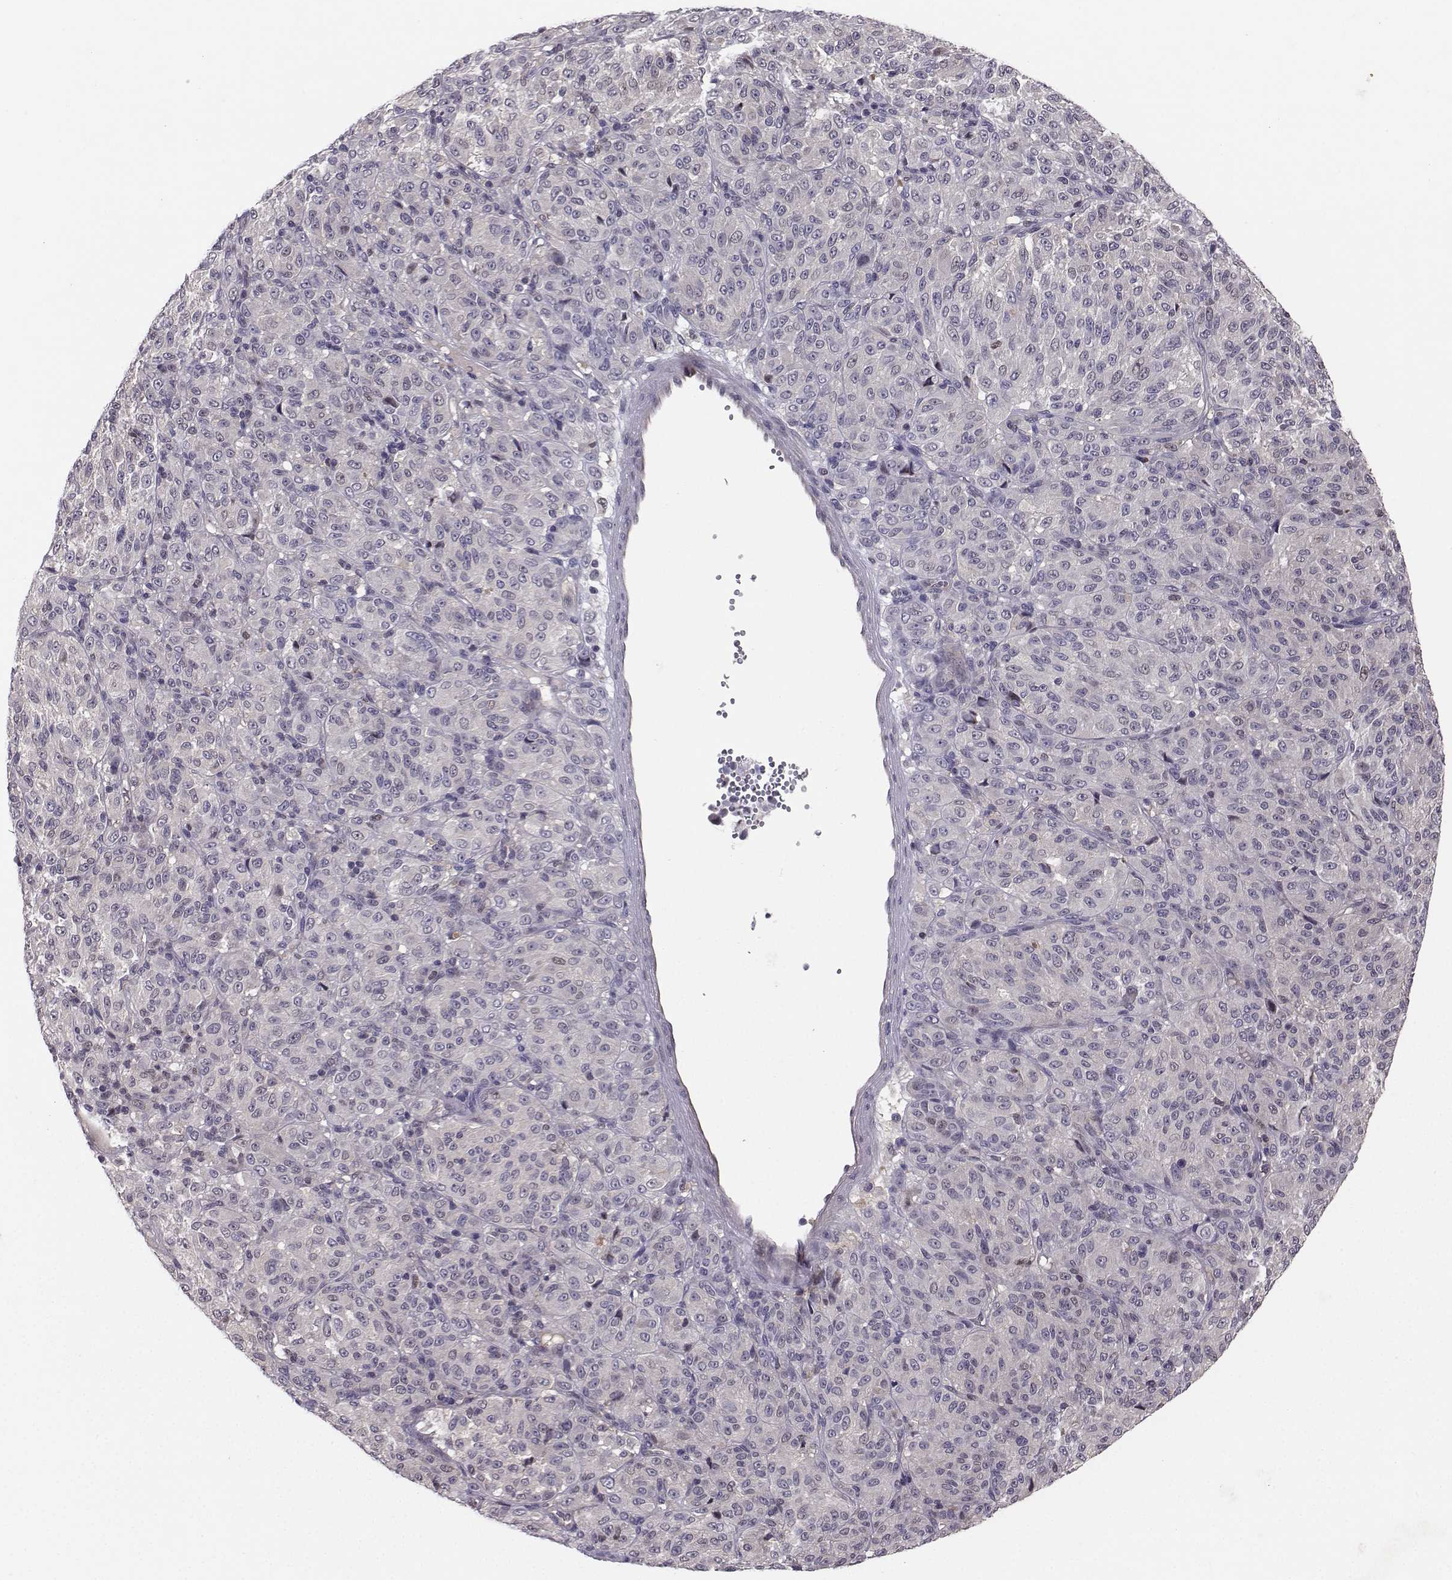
{"staining": {"intensity": "negative", "quantity": "none", "location": "none"}, "tissue": "melanoma", "cell_type": "Tumor cells", "image_type": "cancer", "snomed": [{"axis": "morphology", "description": "Malignant melanoma, Metastatic site"}, {"axis": "topography", "description": "Brain"}], "caption": "Immunohistochemical staining of malignant melanoma (metastatic site) reveals no significant positivity in tumor cells. (IHC, brightfield microscopy, high magnification).", "gene": "PKP2", "patient": {"sex": "female", "age": 56}}